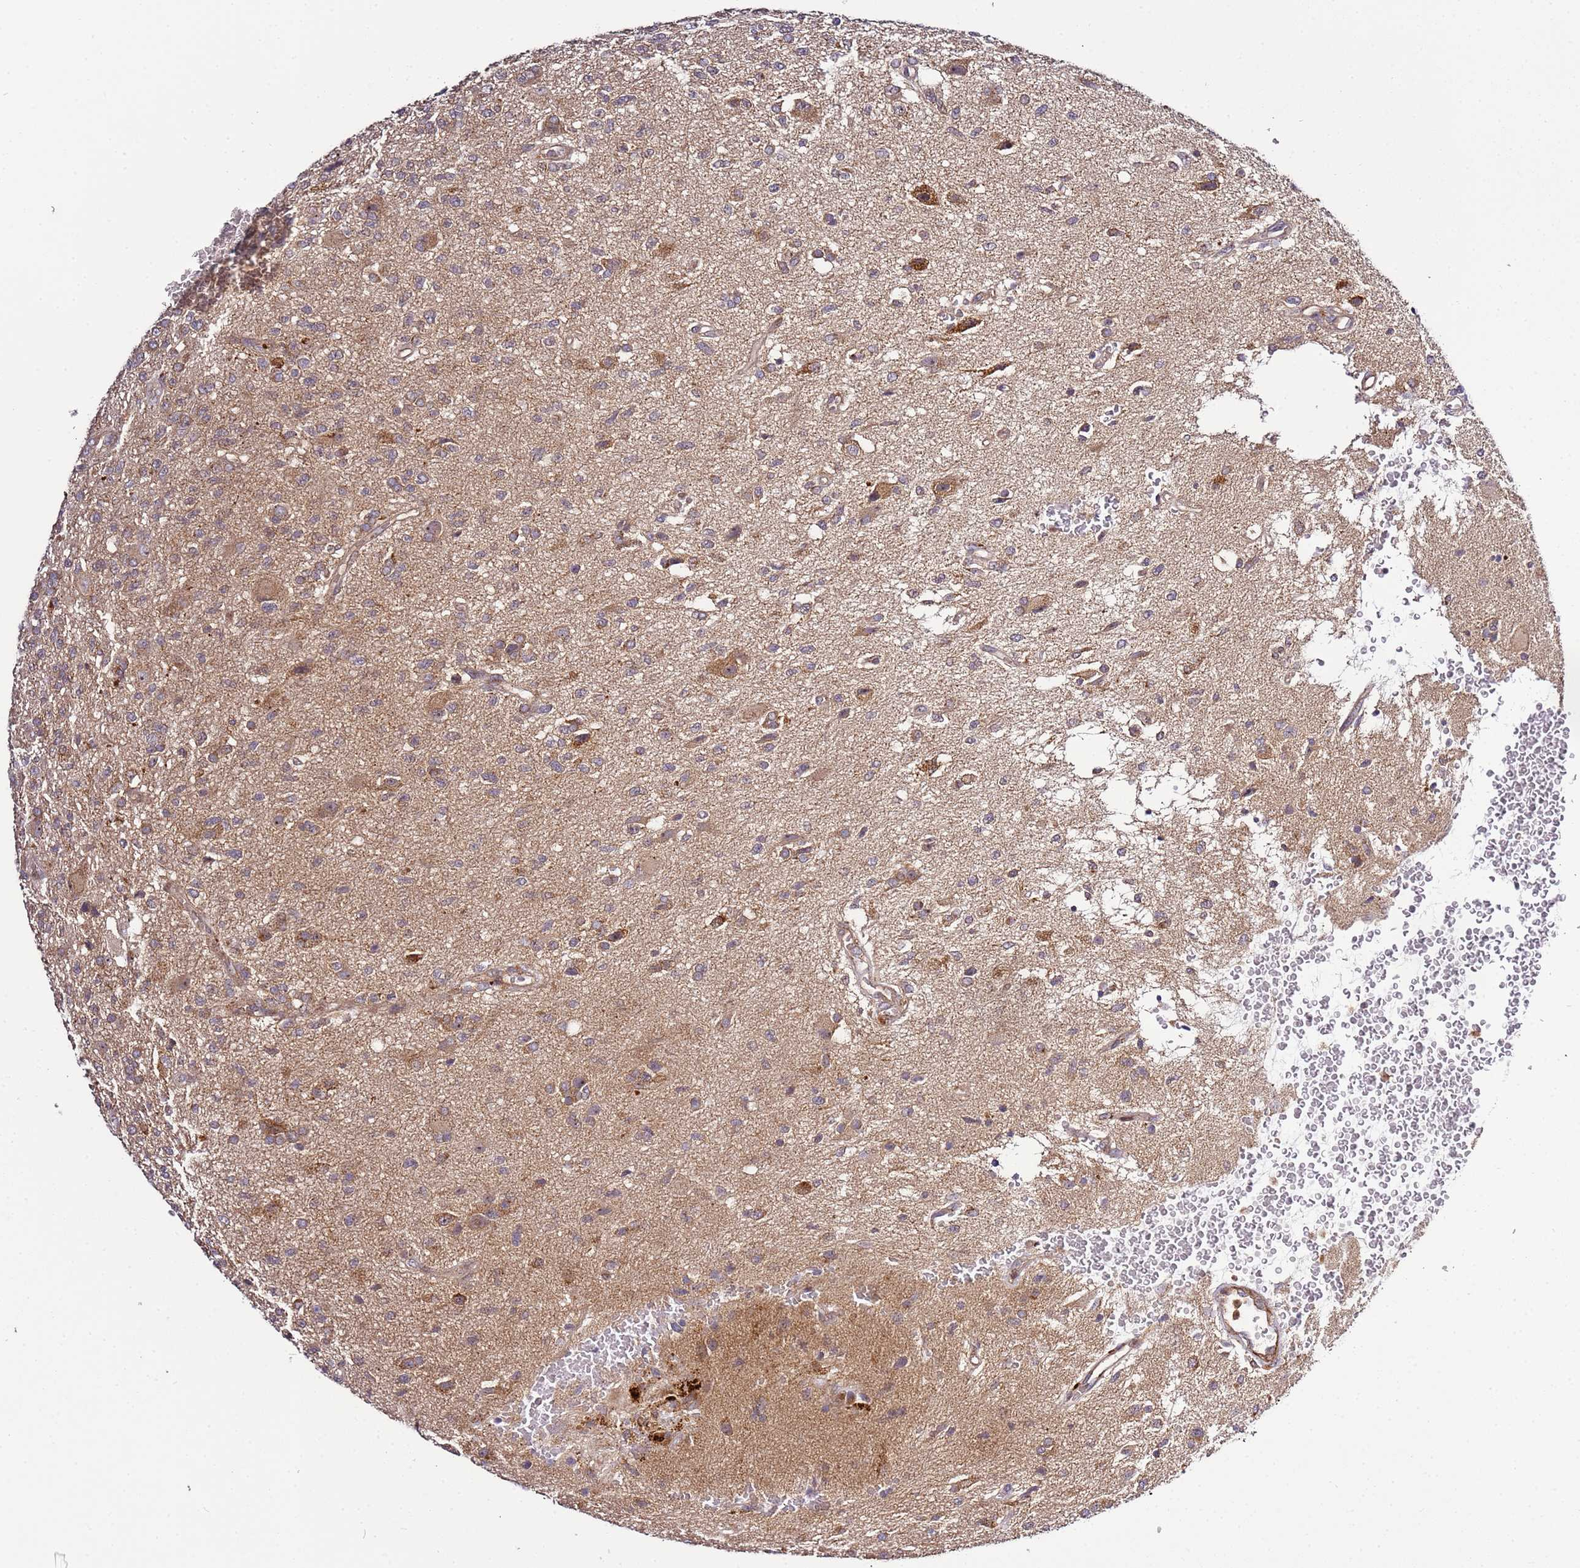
{"staining": {"intensity": "weak", "quantity": "25%-75%", "location": "cytoplasmic/membranous"}, "tissue": "glioma", "cell_type": "Tumor cells", "image_type": "cancer", "snomed": [{"axis": "morphology", "description": "Glioma, malignant, High grade"}, {"axis": "topography", "description": "Brain"}], "caption": "Brown immunohistochemical staining in malignant glioma (high-grade) displays weak cytoplasmic/membranous expression in approximately 25%-75% of tumor cells. The protein of interest is shown in brown color, while the nuclei are stained blue.", "gene": "PVRIG", "patient": {"sex": "male", "age": 56}}